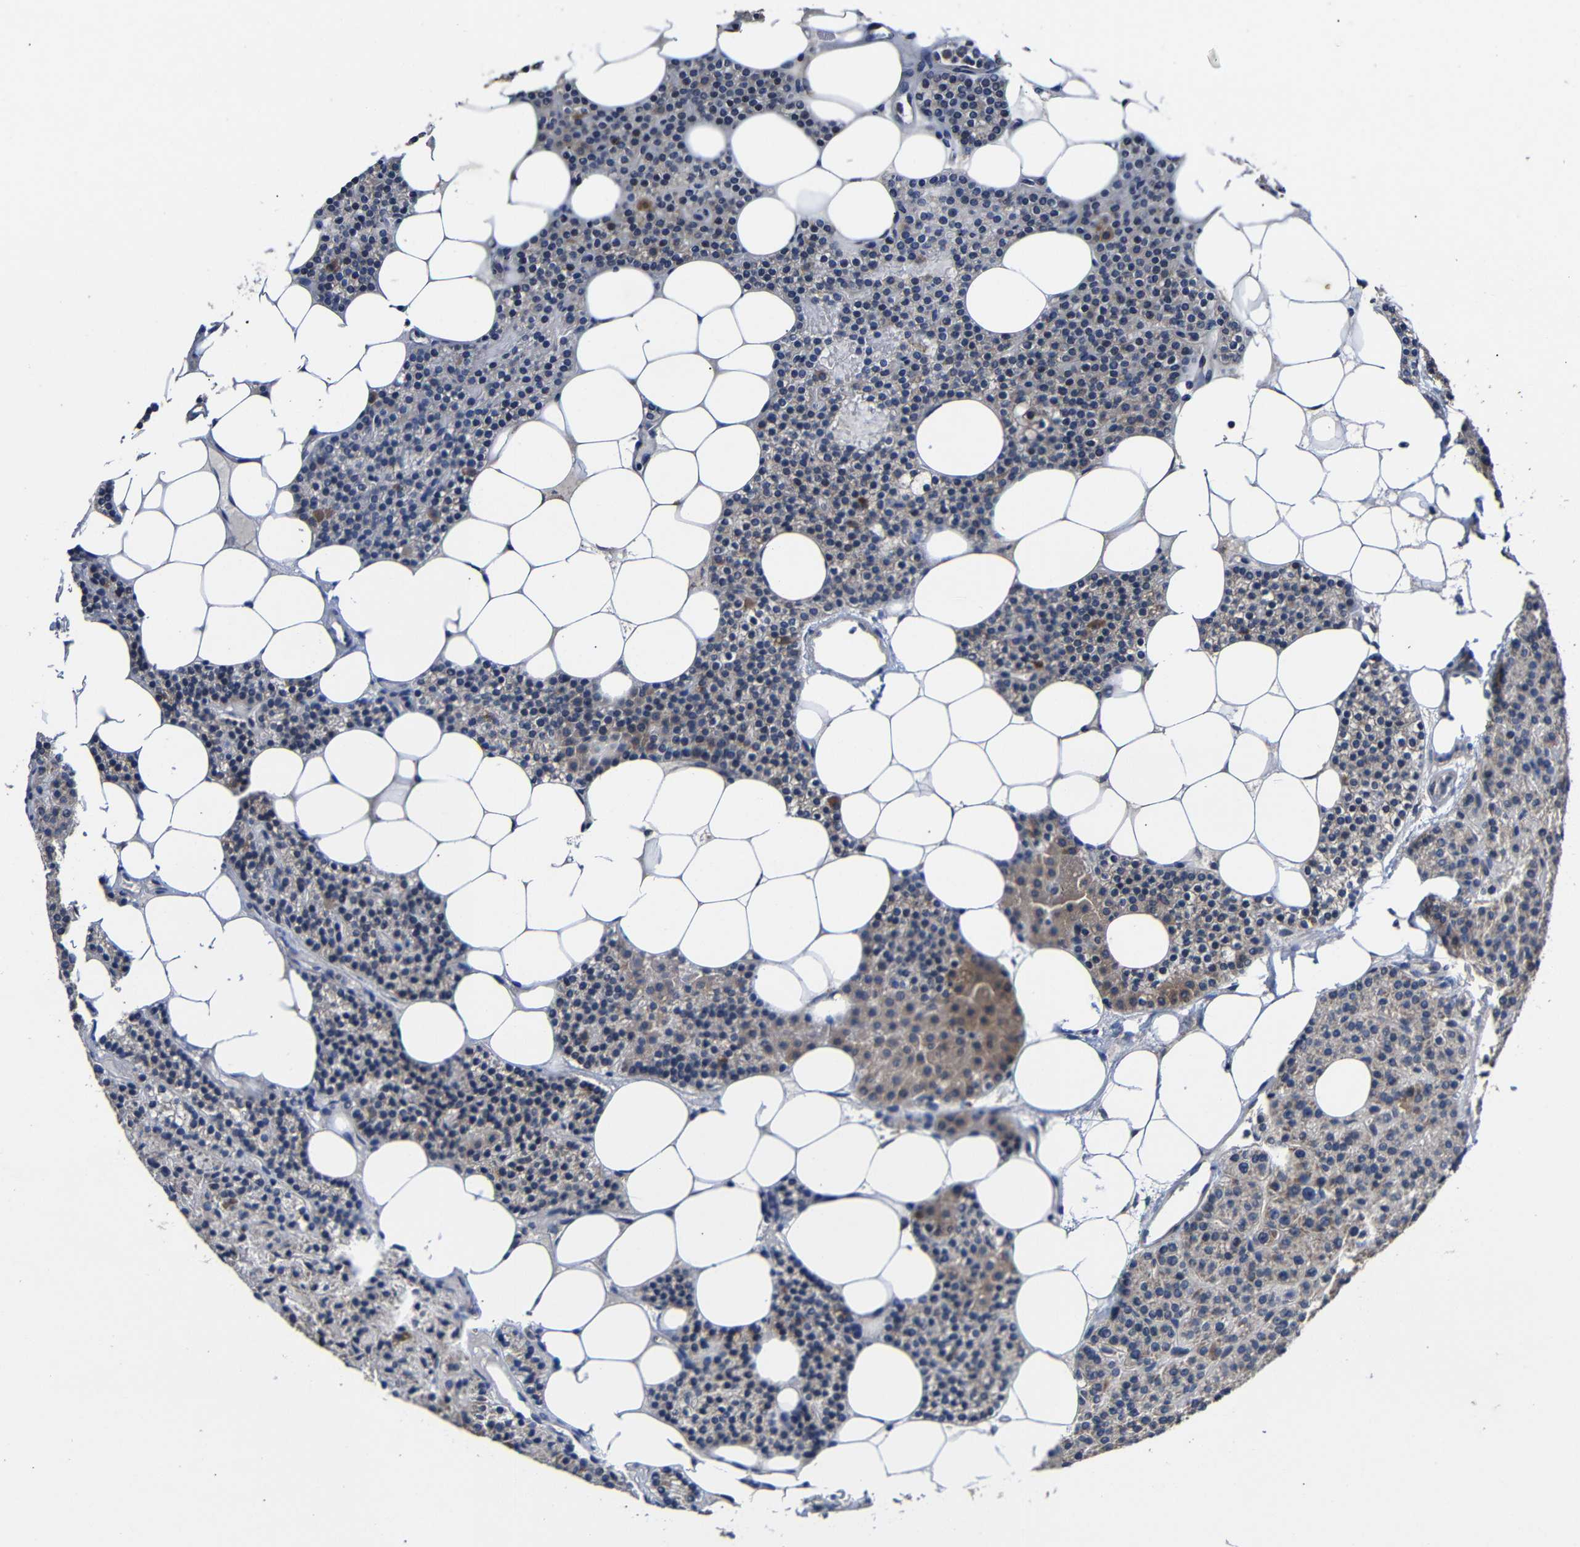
{"staining": {"intensity": "moderate", "quantity": "25%-75%", "location": "cytoplasmic/membranous"}, "tissue": "parathyroid gland", "cell_type": "Glandular cells", "image_type": "normal", "snomed": [{"axis": "morphology", "description": "Normal tissue, NOS"}, {"axis": "morphology", "description": "Adenoma, NOS"}, {"axis": "topography", "description": "Parathyroid gland"}], "caption": "Immunohistochemical staining of normal human parathyroid gland reveals medium levels of moderate cytoplasmic/membranous staining in approximately 25%-75% of glandular cells.", "gene": "LPAR5", "patient": {"sex": "female", "age": 51}}